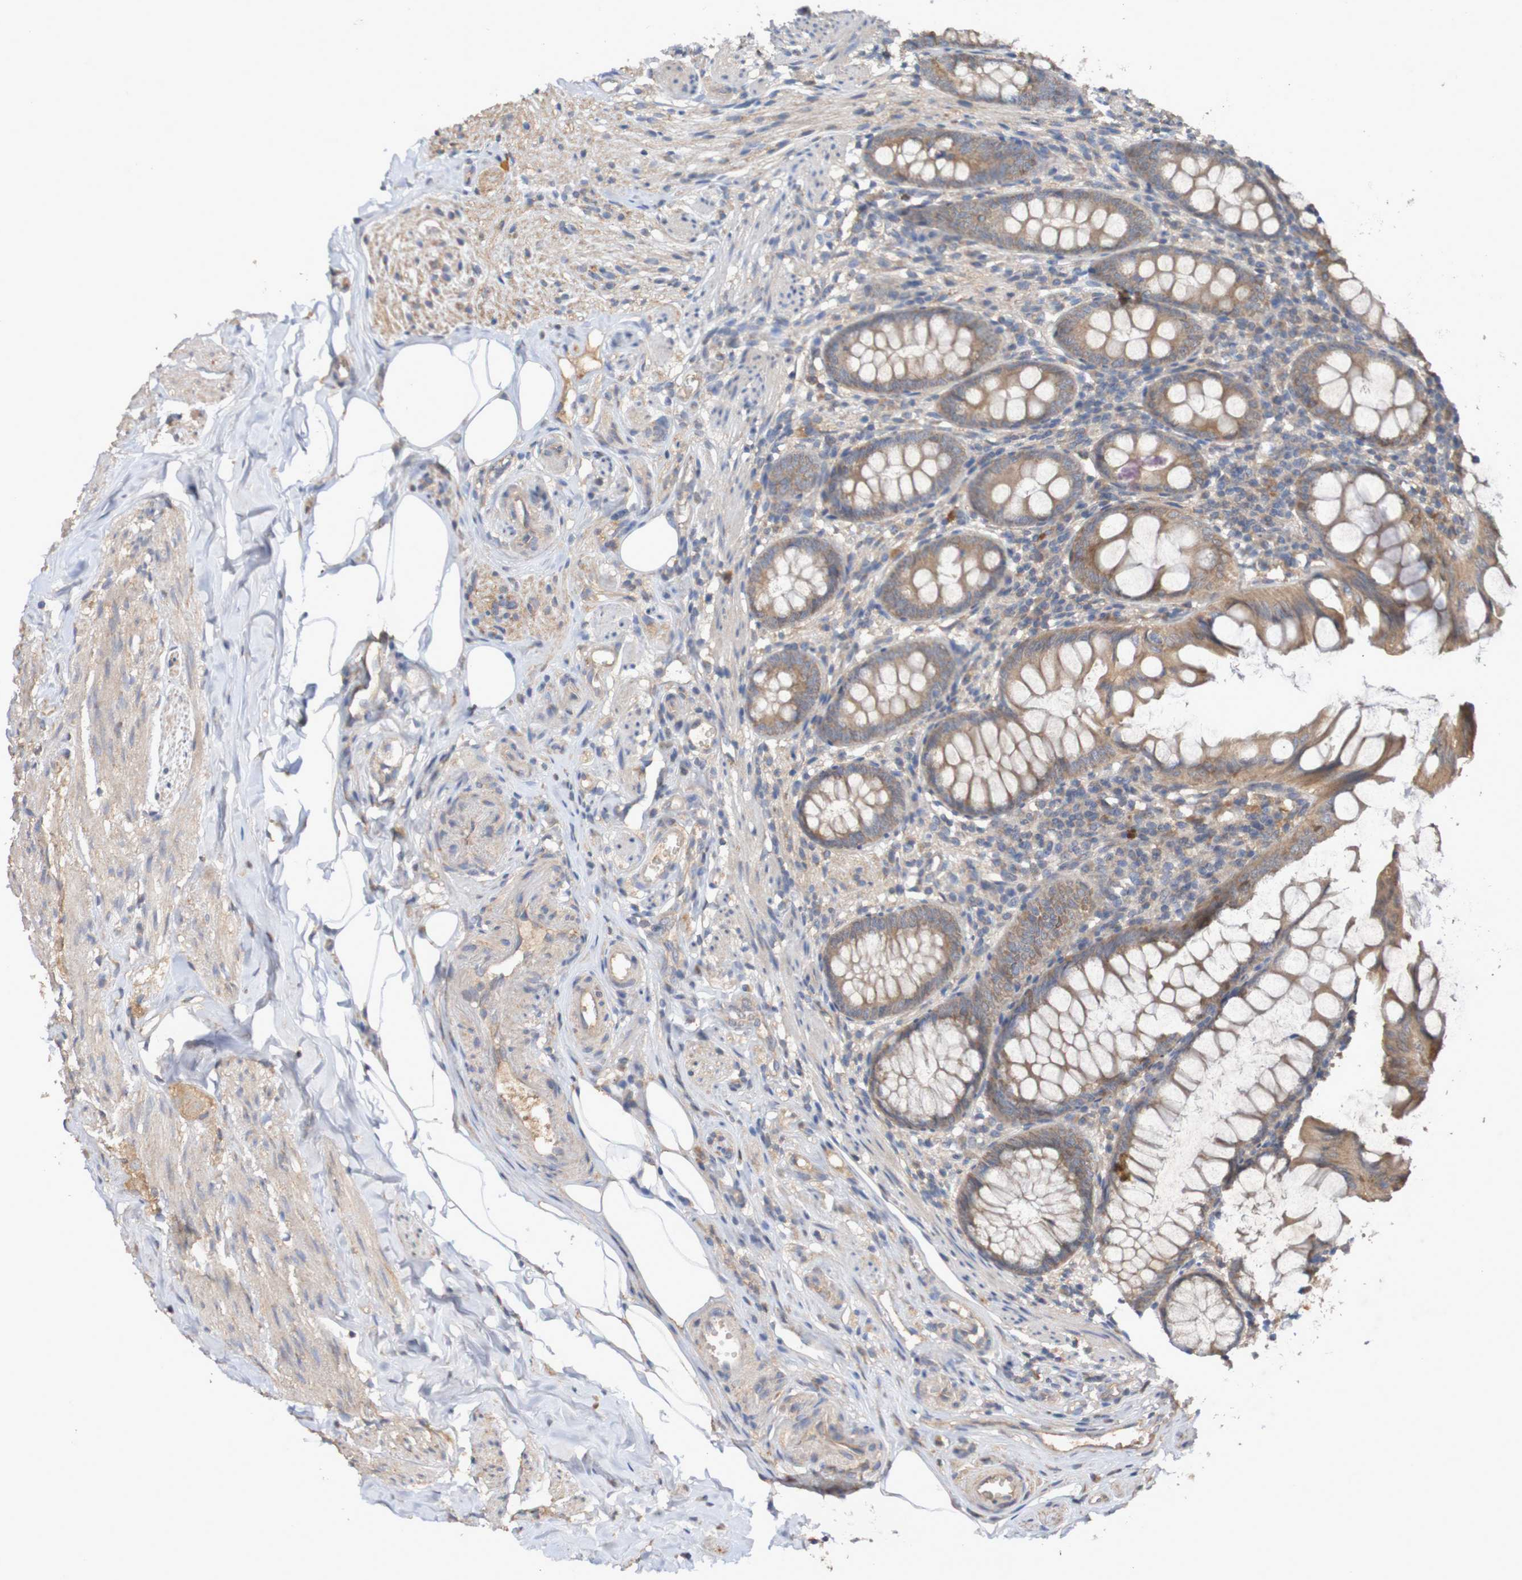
{"staining": {"intensity": "moderate", "quantity": ">75%", "location": "cytoplasmic/membranous"}, "tissue": "appendix", "cell_type": "Glandular cells", "image_type": "normal", "snomed": [{"axis": "morphology", "description": "Normal tissue, NOS"}, {"axis": "topography", "description": "Appendix"}], "caption": "Protein expression by IHC demonstrates moderate cytoplasmic/membranous staining in about >75% of glandular cells in unremarkable appendix. Using DAB (brown) and hematoxylin (blue) stains, captured at high magnification using brightfield microscopy.", "gene": "PHYH", "patient": {"sex": "female", "age": 77}}